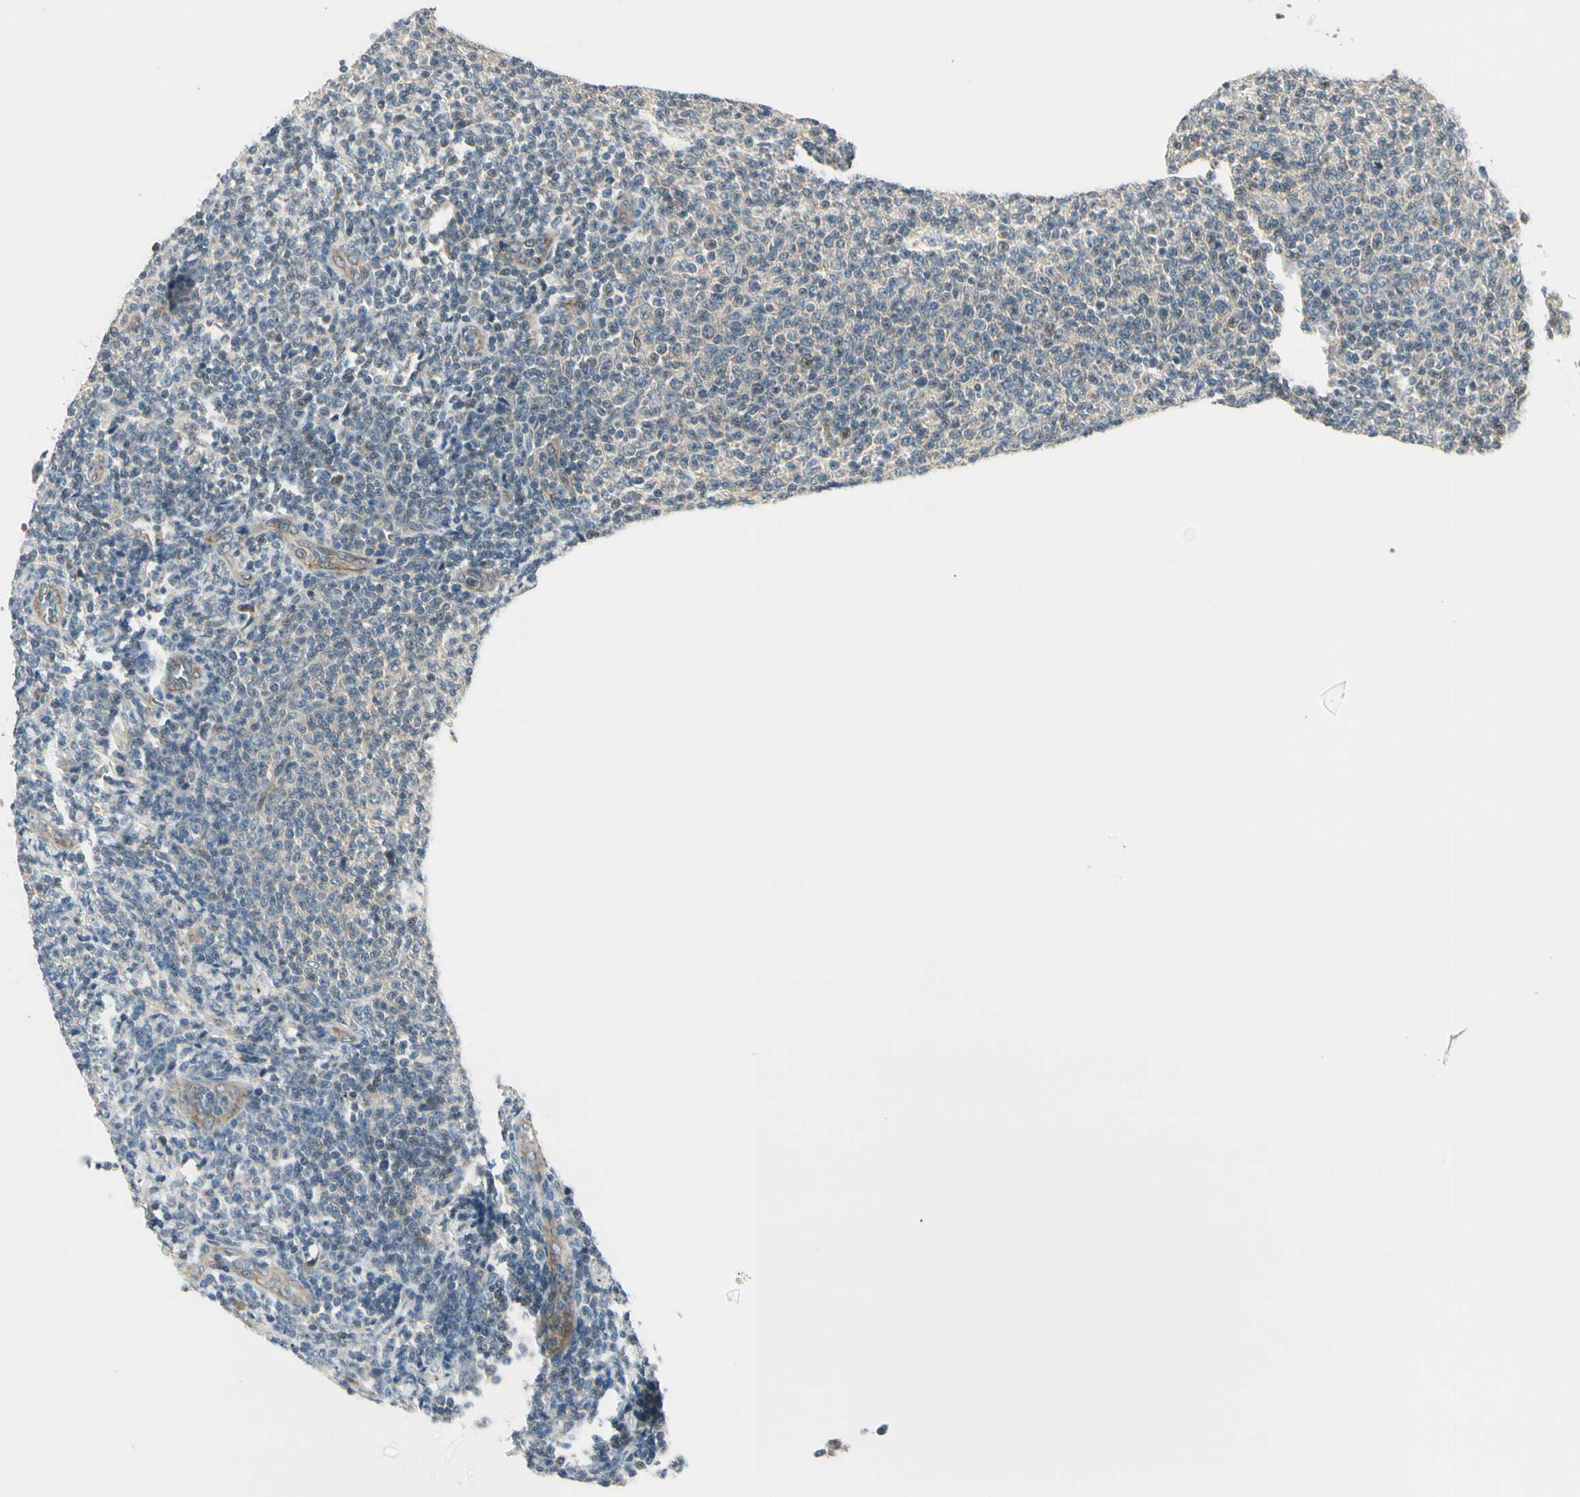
{"staining": {"intensity": "weak", "quantity": "<25%", "location": "cytoplasmic/membranous,nuclear"}, "tissue": "lymphoma", "cell_type": "Tumor cells", "image_type": "cancer", "snomed": [{"axis": "morphology", "description": "Malignant lymphoma, non-Hodgkin's type, Low grade"}, {"axis": "topography", "description": "Lymph node"}], "caption": "Image shows no significant protein expression in tumor cells of lymphoma.", "gene": "SVBP", "patient": {"sex": "male", "age": 66}}